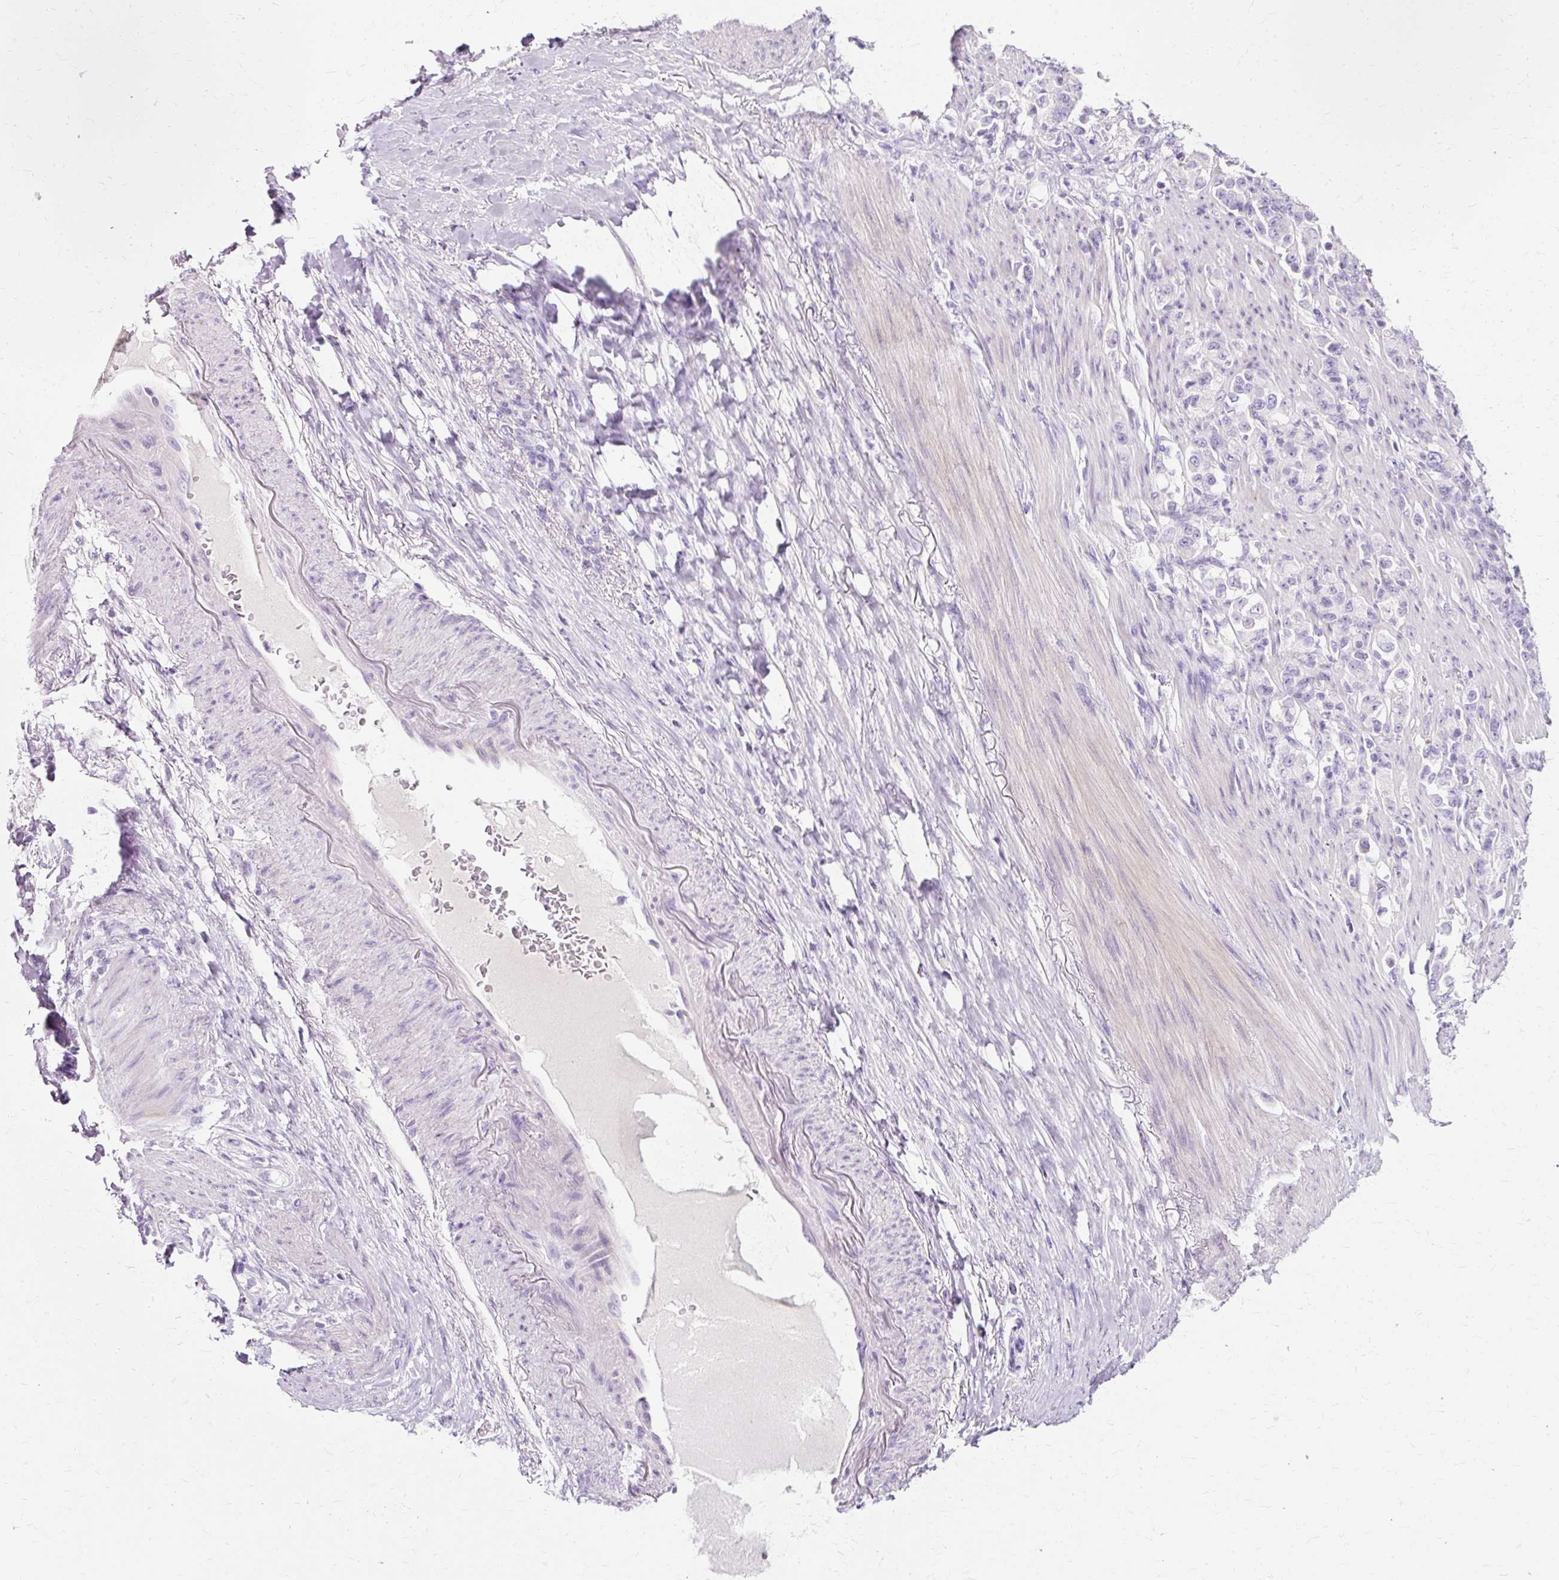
{"staining": {"intensity": "negative", "quantity": "none", "location": "none"}, "tissue": "stomach cancer", "cell_type": "Tumor cells", "image_type": "cancer", "snomed": [{"axis": "morphology", "description": "Normal tissue, NOS"}, {"axis": "morphology", "description": "Adenocarcinoma, NOS"}, {"axis": "topography", "description": "Stomach"}], "caption": "IHC photomicrograph of neoplastic tissue: adenocarcinoma (stomach) stained with DAB shows no significant protein expression in tumor cells.", "gene": "CLDN25", "patient": {"sex": "female", "age": 79}}